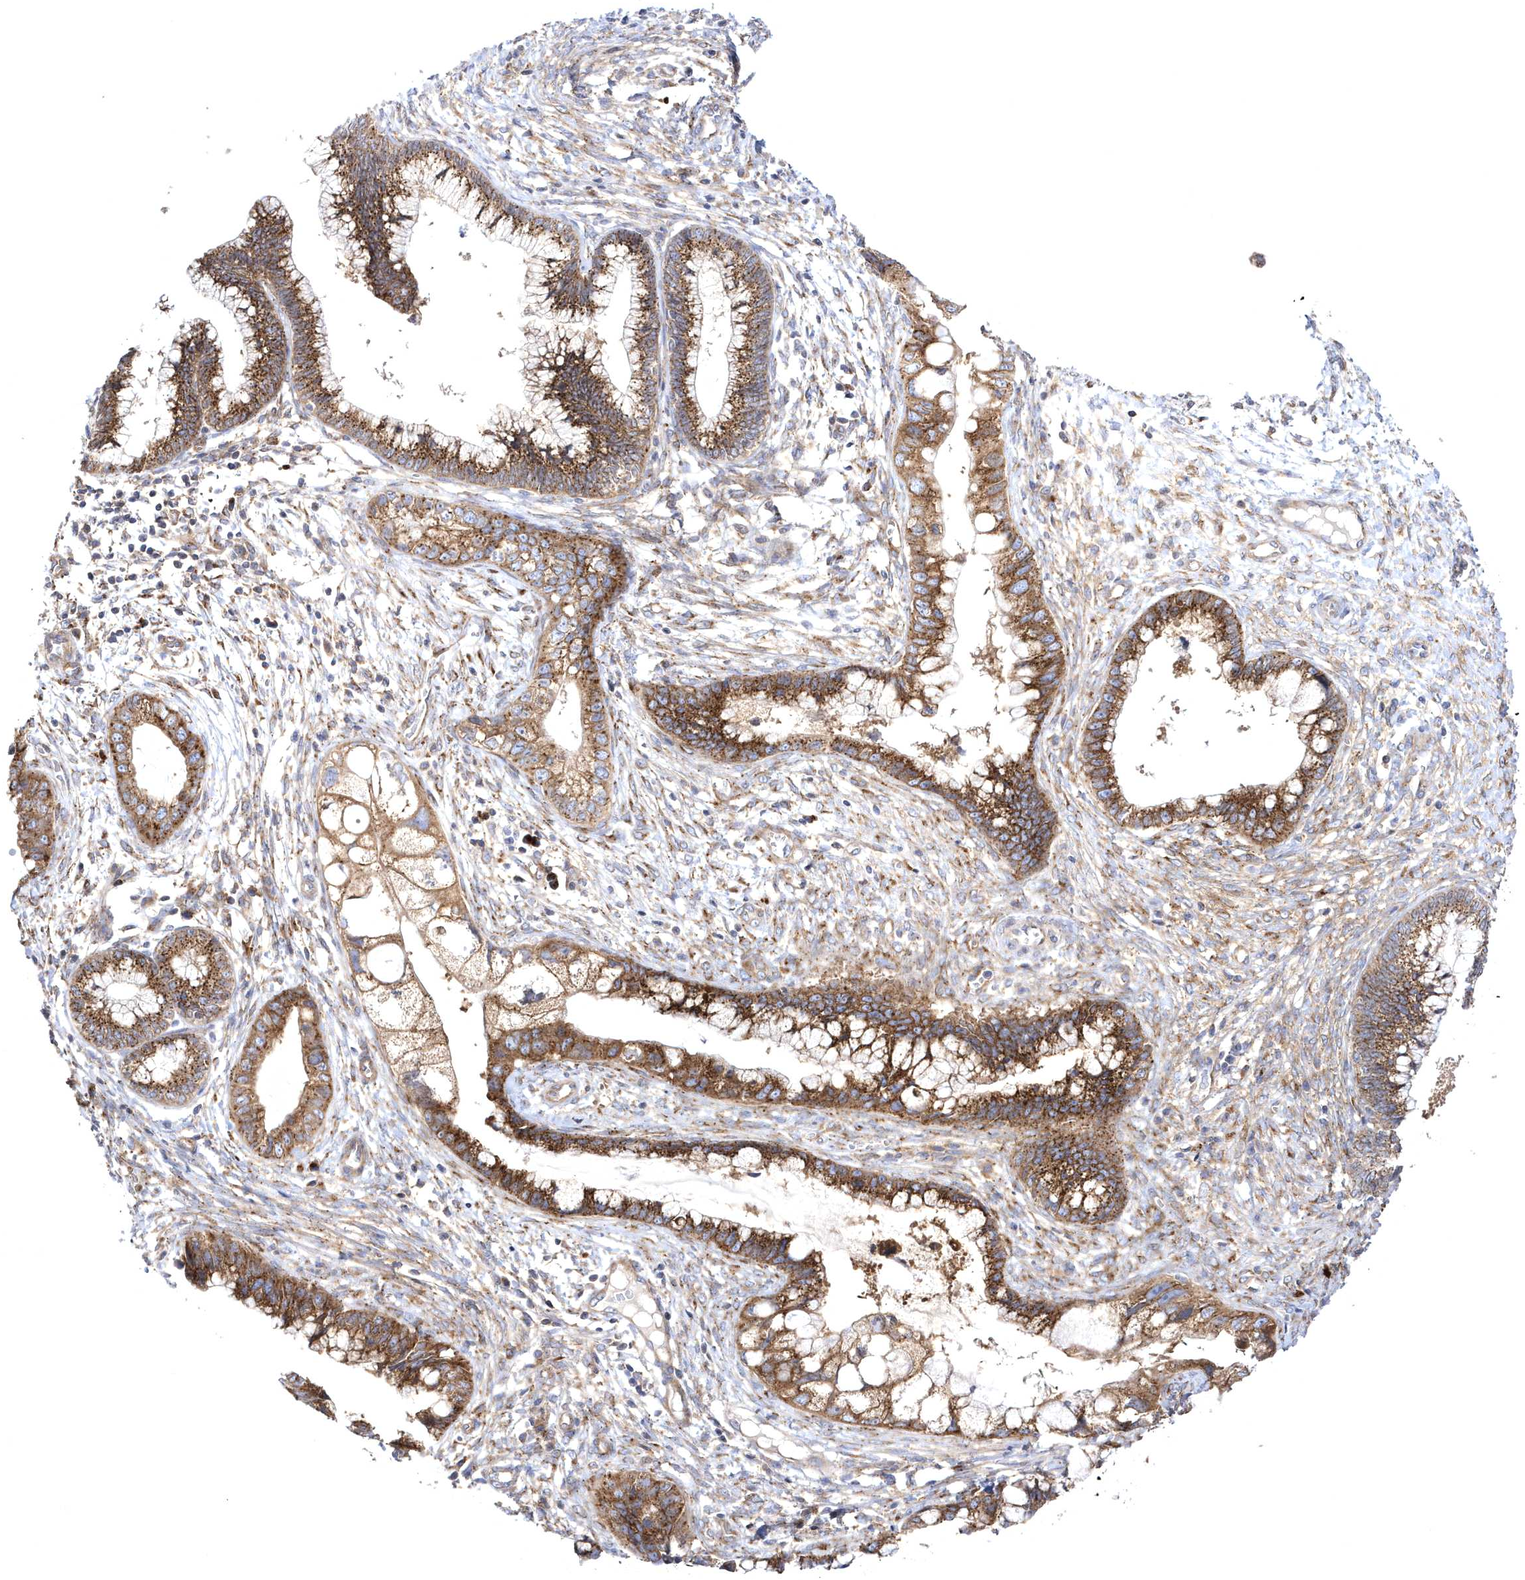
{"staining": {"intensity": "strong", "quantity": ">75%", "location": "cytoplasmic/membranous"}, "tissue": "cervical cancer", "cell_type": "Tumor cells", "image_type": "cancer", "snomed": [{"axis": "morphology", "description": "Adenocarcinoma, NOS"}, {"axis": "topography", "description": "Cervix"}], "caption": "Brown immunohistochemical staining in adenocarcinoma (cervical) displays strong cytoplasmic/membranous staining in about >75% of tumor cells.", "gene": "COPB2", "patient": {"sex": "female", "age": 44}}